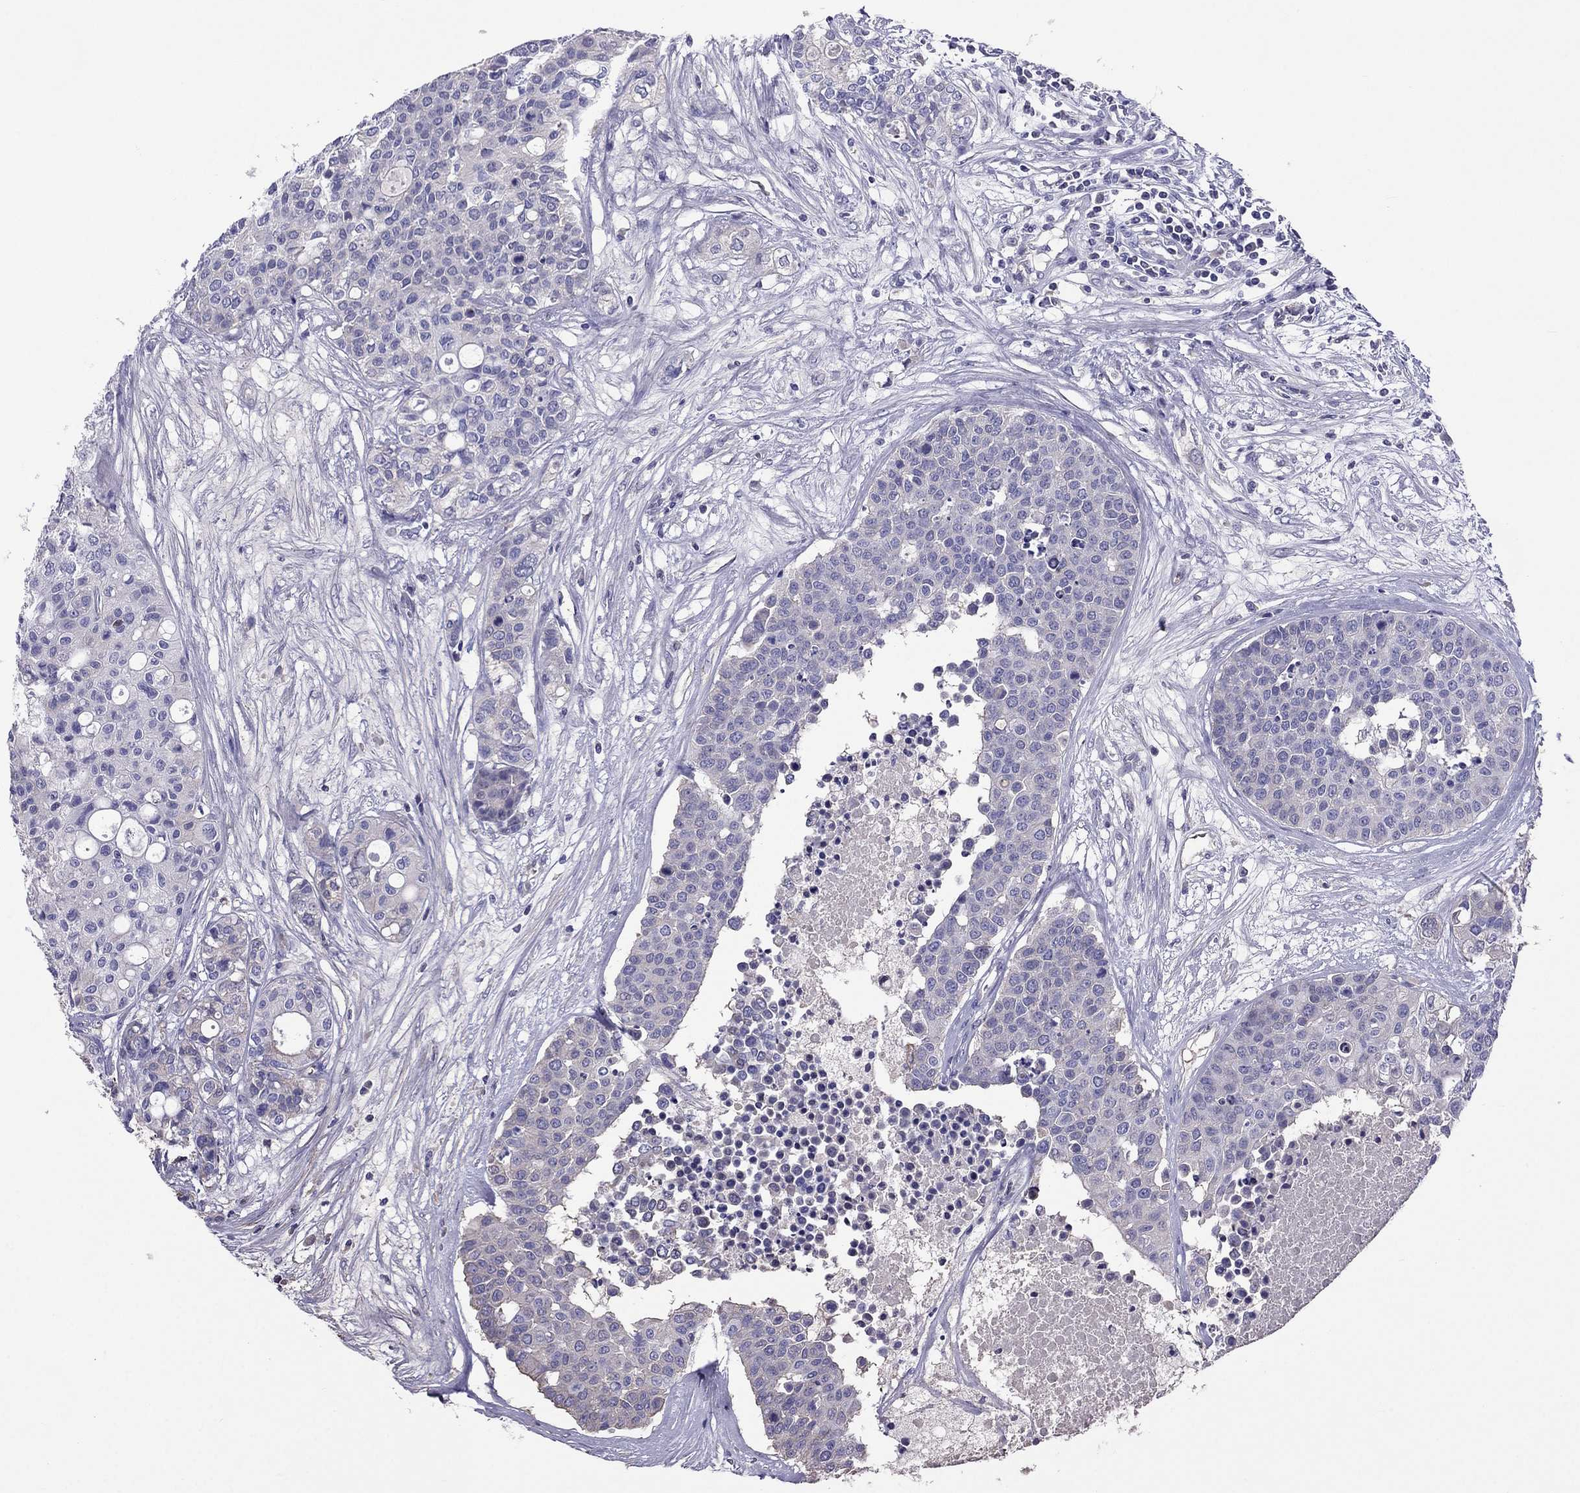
{"staining": {"intensity": "negative", "quantity": "none", "location": "none"}, "tissue": "carcinoid", "cell_type": "Tumor cells", "image_type": "cancer", "snomed": [{"axis": "morphology", "description": "Carcinoid, malignant, NOS"}, {"axis": "topography", "description": "Colon"}], "caption": "Human carcinoid (malignant) stained for a protein using immunohistochemistry (IHC) demonstrates no staining in tumor cells.", "gene": "TBC1D21", "patient": {"sex": "male", "age": 81}}